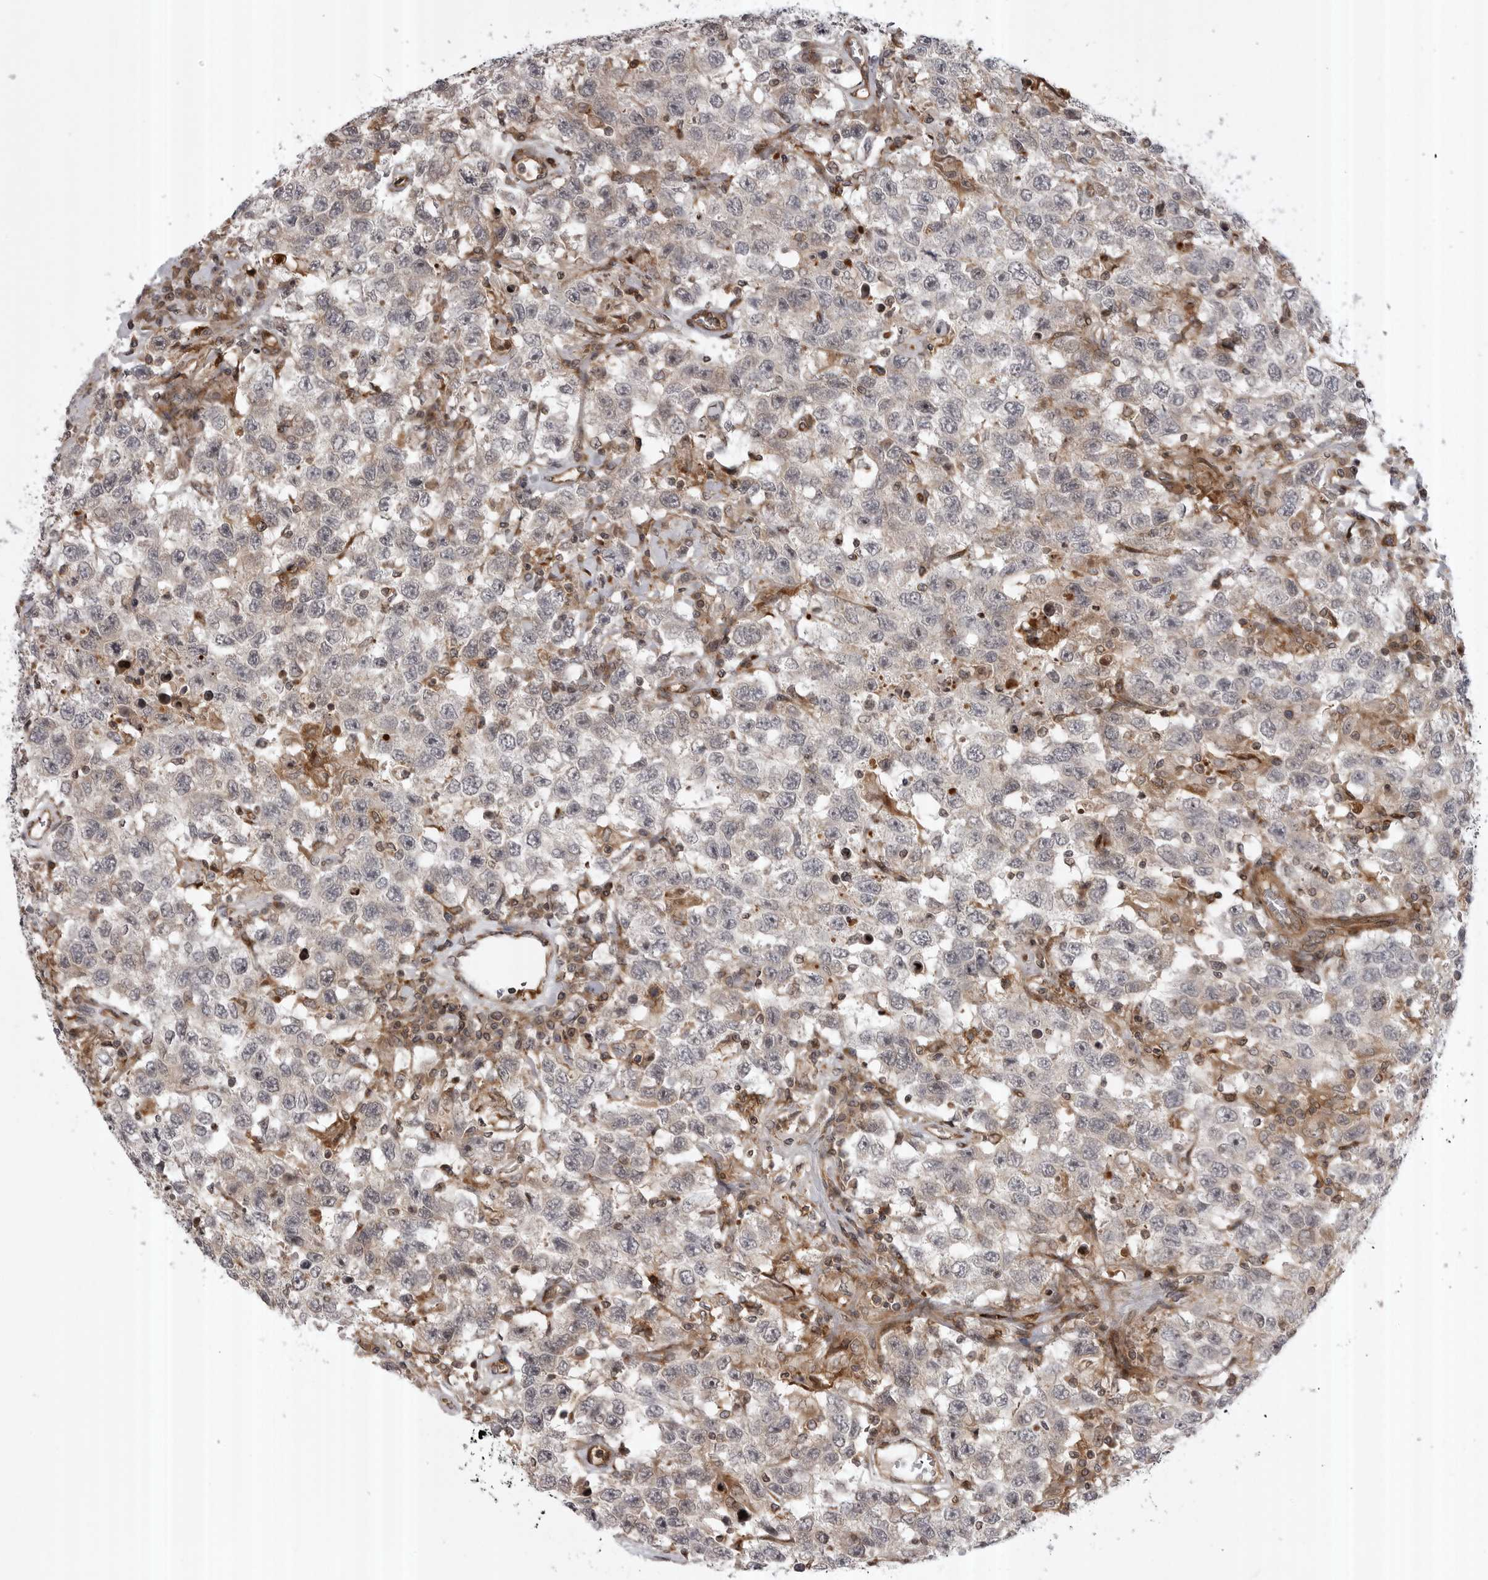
{"staining": {"intensity": "weak", "quantity": "<25%", "location": "cytoplasmic/membranous"}, "tissue": "testis cancer", "cell_type": "Tumor cells", "image_type": "cancer", "snomed": [{"axis": "morphology", "description": "Seminoma, NOS"}, {"axis": "topography", "description": "Testis"}], "caption": "Seminoma (testis) was stained to show a protein in brown. There is no significant positivity in tumor cells.", "gene": "ABL1", "patient": {"sex": "male", "age": 41}}